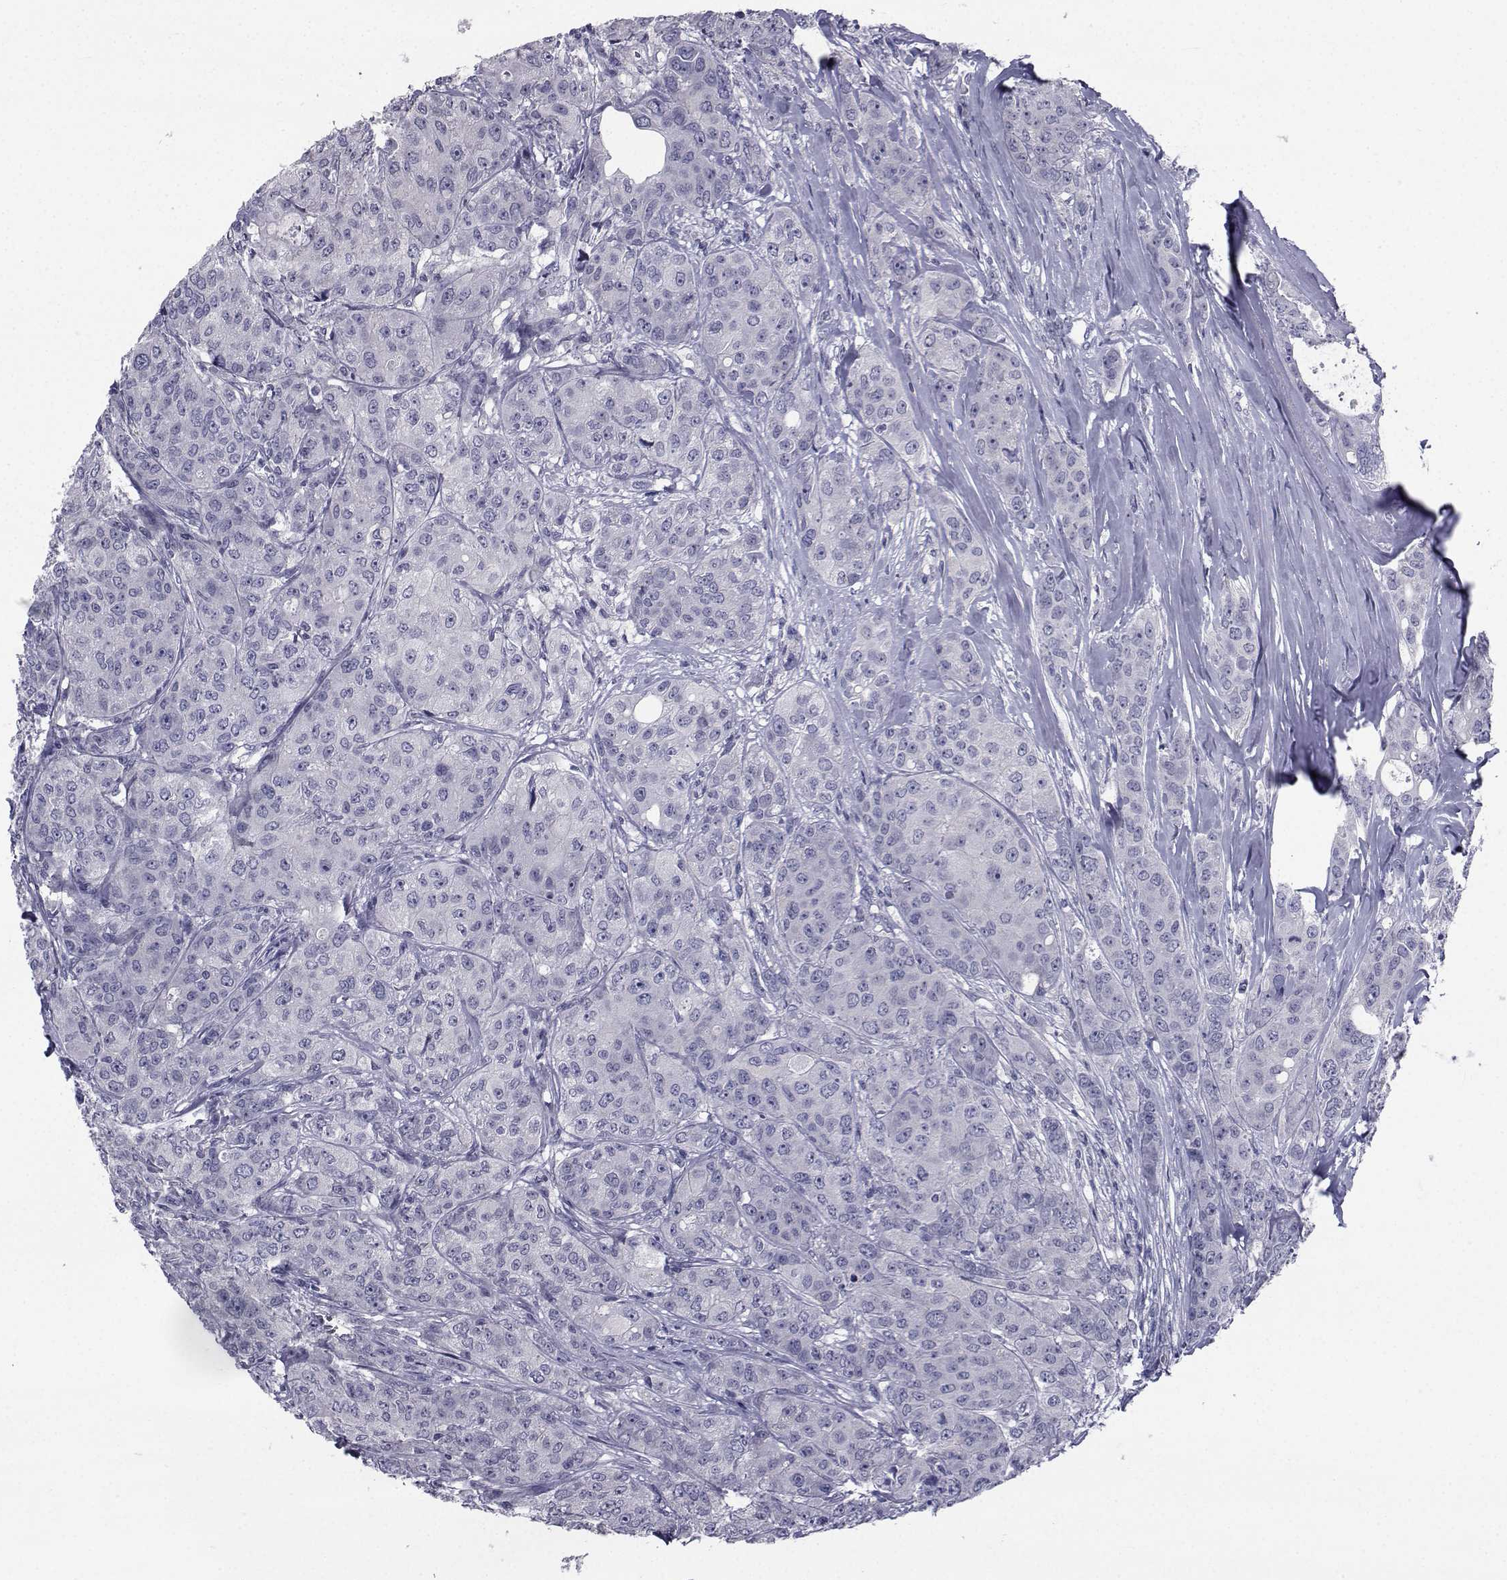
{"staining": {"intensity": "negative", "quantity": "none", "location": "none"}, "tissue": "breast cancer", "cell_type": "Tumor cells", "image_type": "cancer", "snomed": [{"axis": "morphology", "description": "Duct carcinoma"}, {"axis": "topography", "description": "Breast"}], "caption": "The immunohistochemistry micrograph has no significant positivity in tumor cells of breast invasive ductal carcinoma tissue. (DAB (3,3'-diaminobenzidine) immunohistochemistry (IHC), high magnification).", "gene": "CHRNA1", "patient": {"sex": "female", "age": 43}}